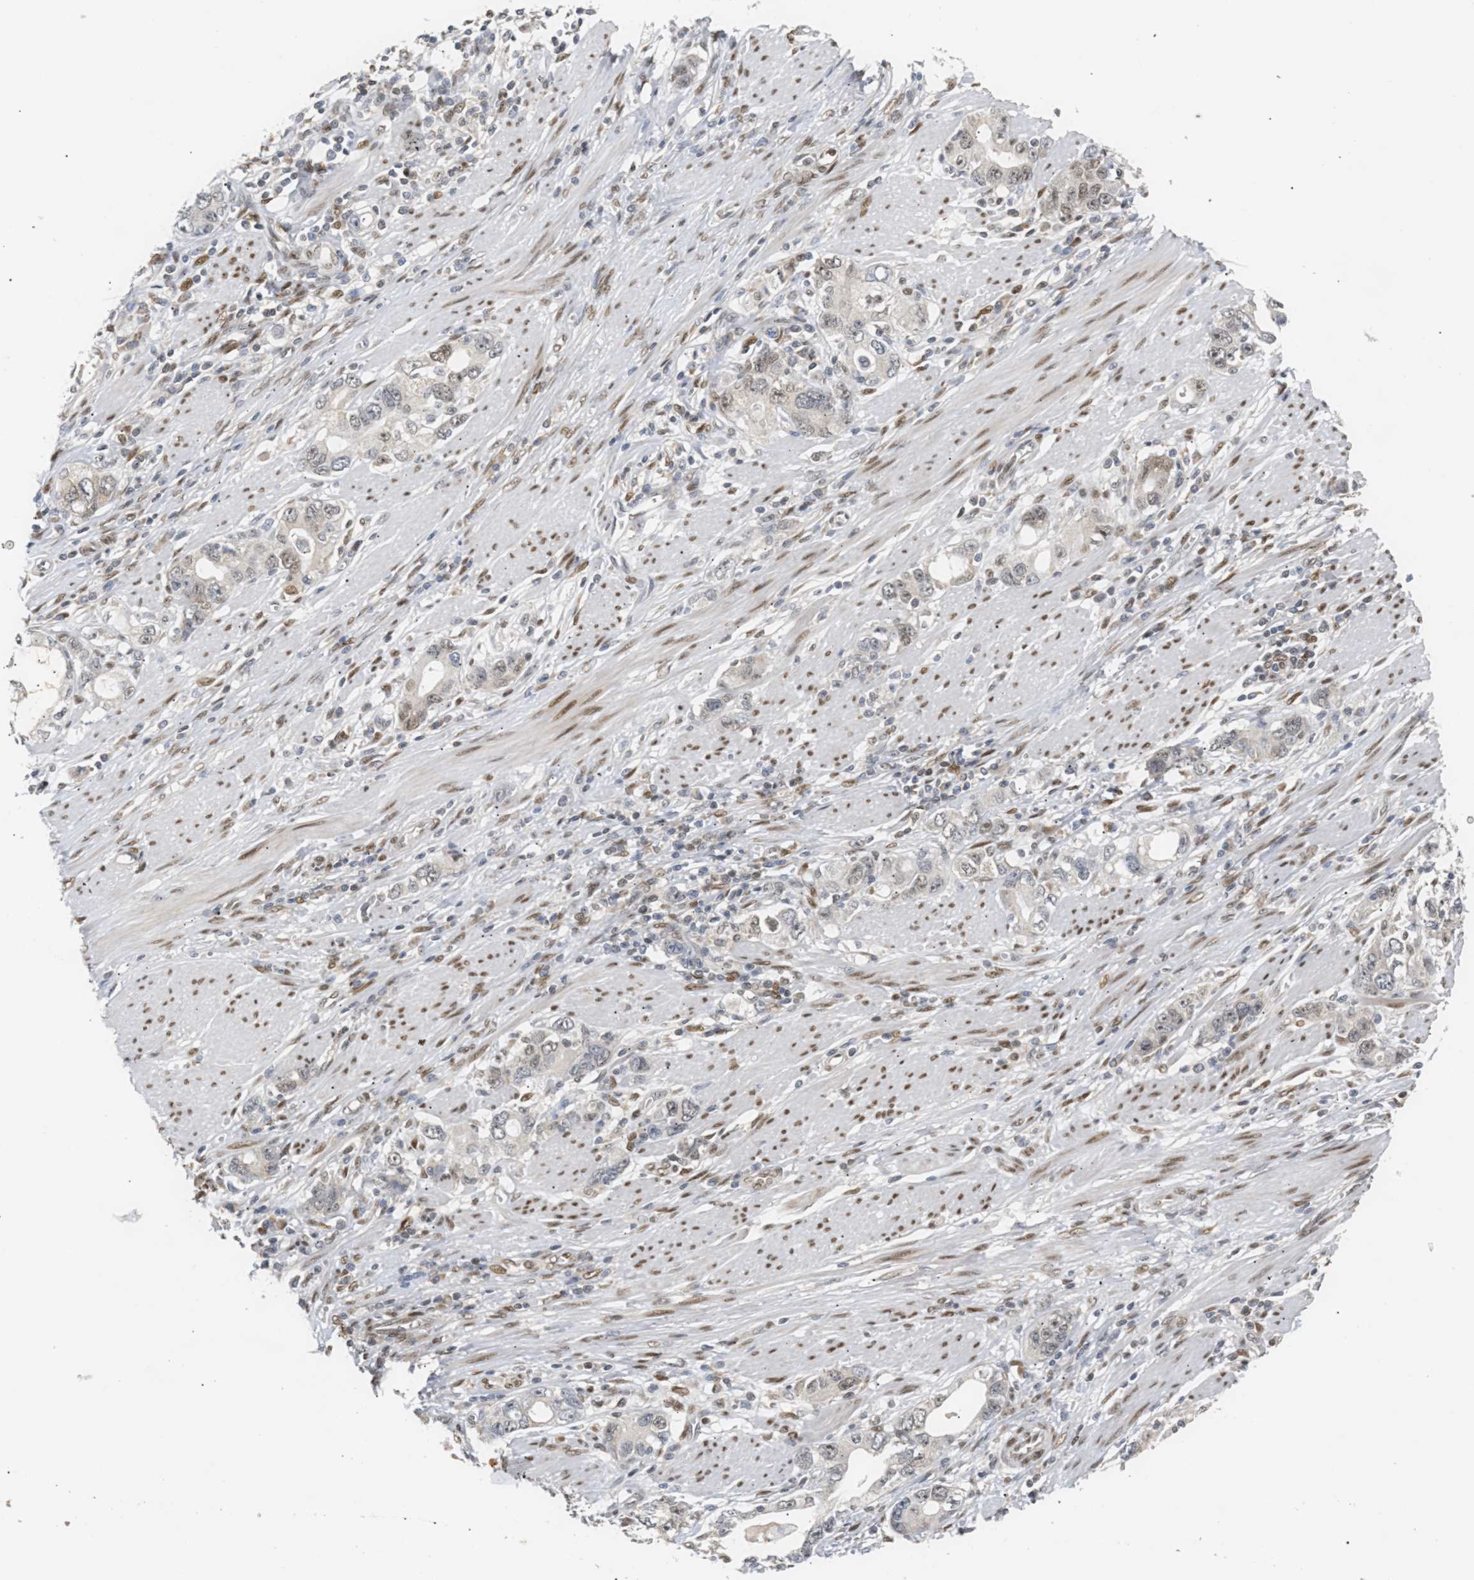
{"staining": {"intensity": "moderate", "quantity": "<25%", "location": "nuclear"}, "tissue": "stomach cancer", "cell_type": "Tumor cells", "image_type": "cancer", "snomed": [{"axis": "morphology", "description": "Adenocarcinoma, NOS"}, {"axis": "topography", "description": "Stomach, lower"}], "caption": "Protein staining shows moderate nuclear staining in about <25% of tumor cells in stomach cancer (adenocarcinoma).", "gene": "SSBP2", "patient": {"sex": "female", "age": 93}}